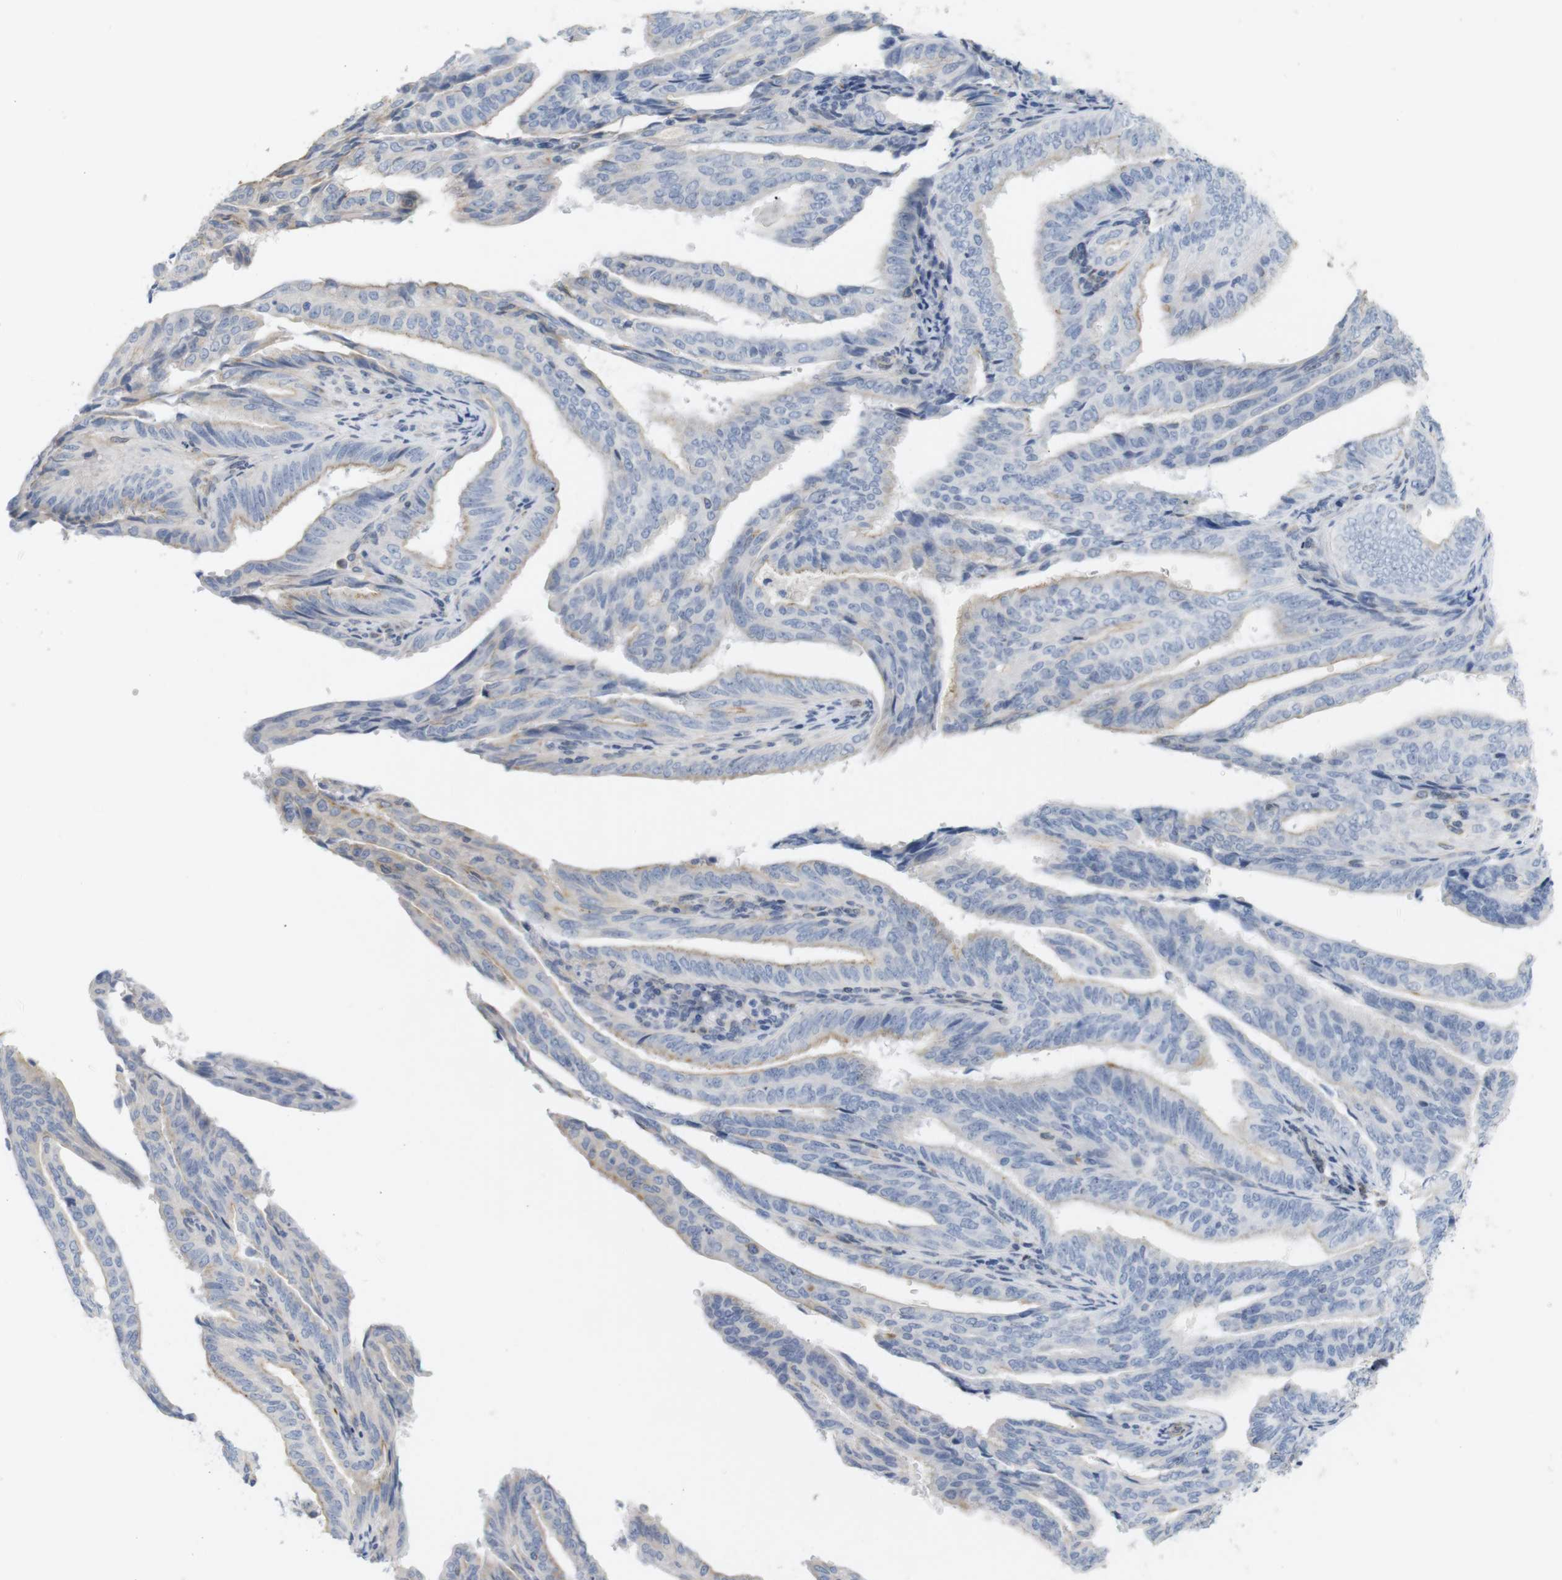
{"staining": {"intensity": "weak", "quantity": "<25%", "location": "cytoplasmic/membranous"}, "tissue": "endometrial cancer", "cell_type": "Tumor cells", "image_type": "cancer", "snomed": [{"axis": "morphology", "description": "Adenocarcinoma, NOS"}, {"axis": "topography", "description": "Endometrium"}], "caption": "Tumor cells are negative for brown protein staining in adenocarcinoma (endometrial). (Stains: DAB IHC with hematoxylin counter stain, Microscopy: brightfield microscopy at high magnification).", "gene": "ITPR1", "patient": {"sex": "female", "age": 58}}